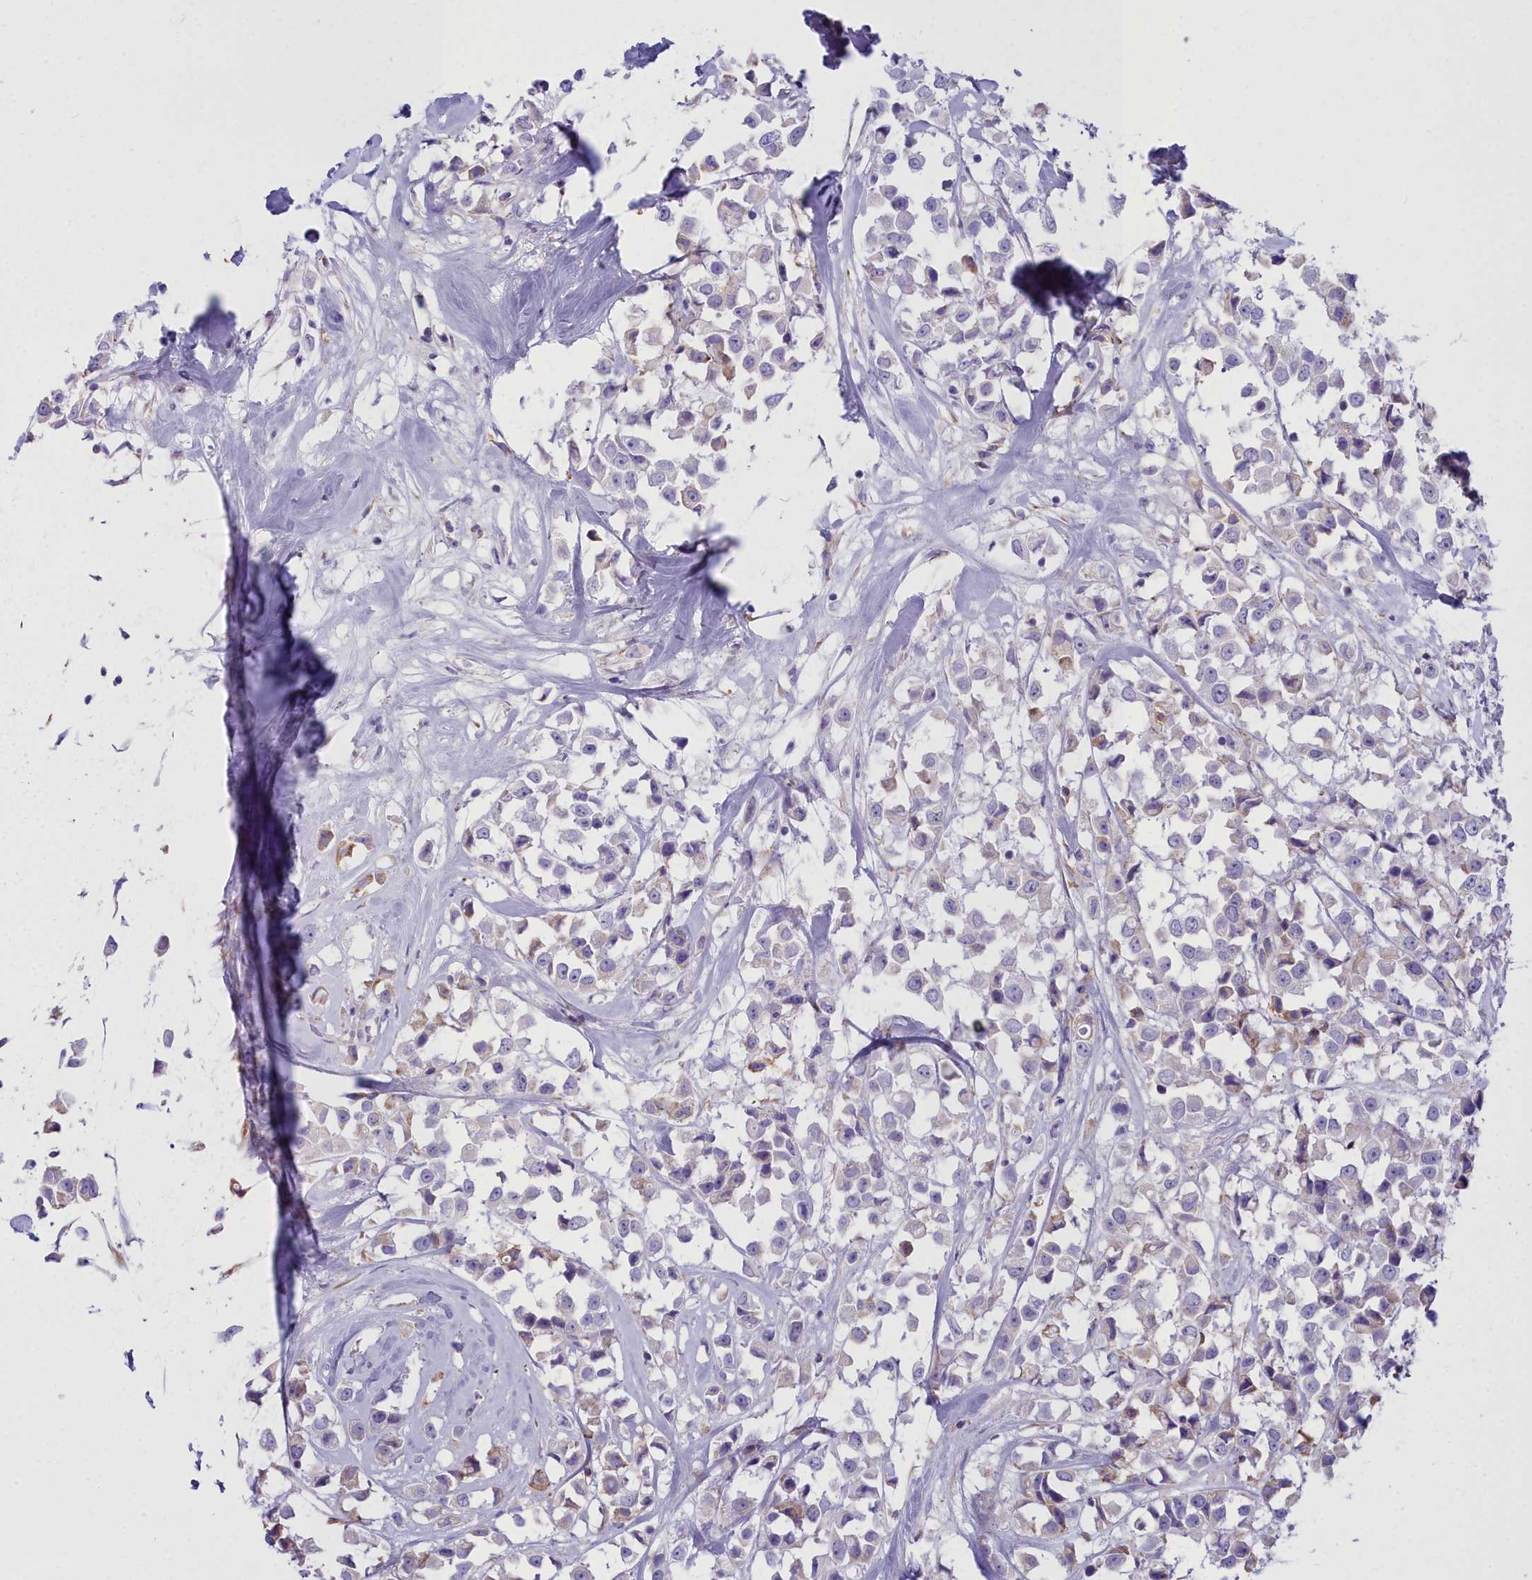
{"staining": {"intensity": "negative", "quantity": "none", "location": "none"}, "tissue": "breast cancer", "cell_type": "Tumor cells", "image_type": "cancer", "snomed": [{"axis": "morphology", "description": "Duct carcinoma"}, {"axis": "topography", "description": "Breast"}], "caption": "Histopathology image shows no significant protein expression in tumor cells of infiltrating ductal carcinoma (breast). Brightfield microscopy of IHC stained with DAB (brown) and hematoxylin (blue), captured at high magnification.", "gene": "CD5", "patient": {"sex": "female", "age": 61}}